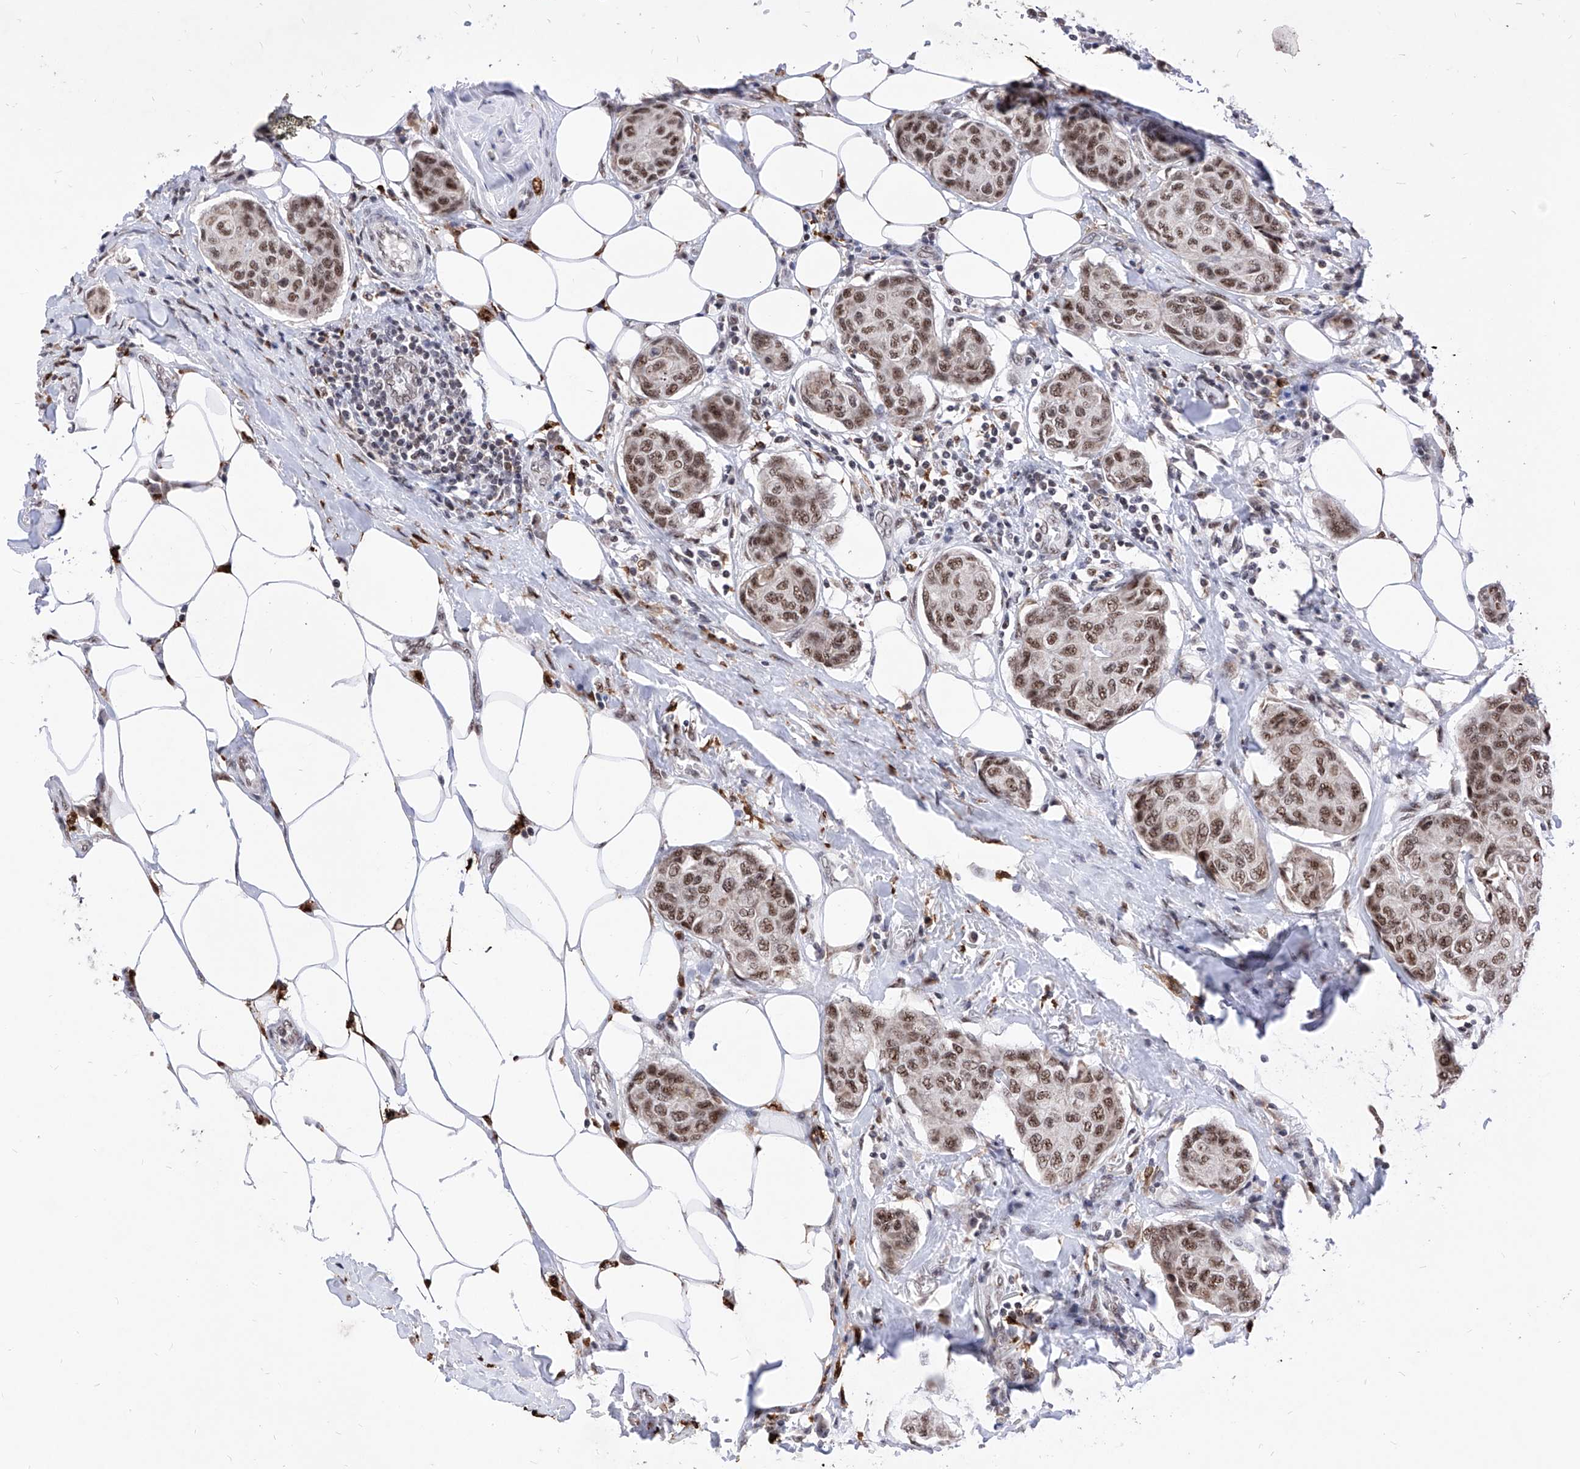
{"staining": {"intensity": "moderate", "quantity": ">75%", "location": "nuclear"}, "tissue": "breast cancer", "cell_type": "Tumor cells", "image_type": "cancer", "snomed": [{"axis": "morphology", "description": "Duct carcinoma"}, {"axis": "topography", "description": "Breast"}], "caption": "This histopathology image exhibits immunohistochemistry staining of human breast invasive ductal carcinoma, with medium moderate nuclear staining in approximately >75% of tumor cells.", "gene": "PHF5A", "patient": {"sex": "female", "age": 80}}